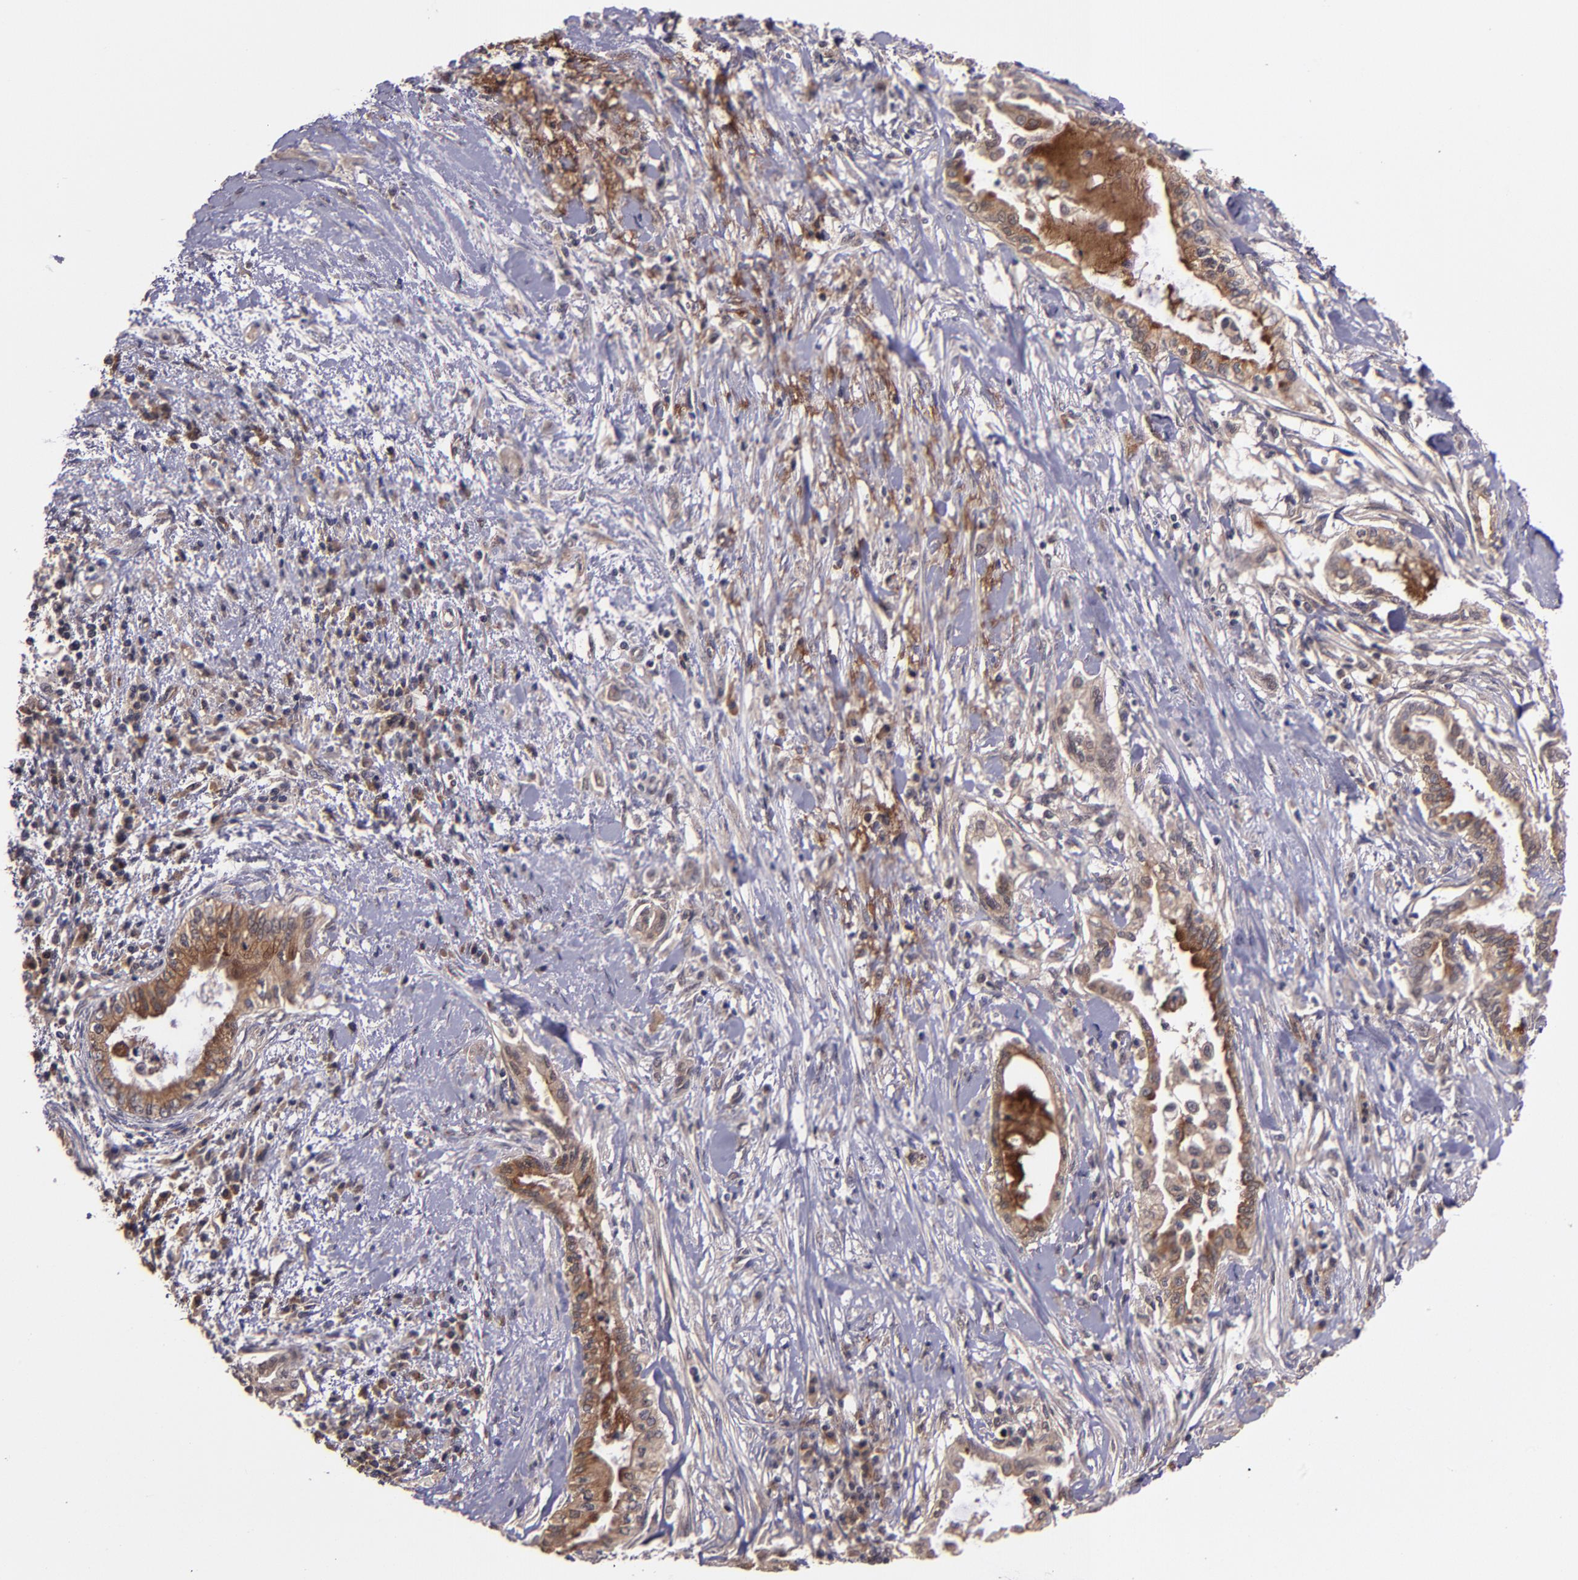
{"staining": {"intensity": "moderate", "quantity": ">75%", "location": "cytoplasmic/membranous"}, "tissue": "pancreatic cancer", "cell_type": "Tumor cells", "image_type": "cancer", "snomed": [{"axis": "morphology", "description": "Adenocarcinoma, NOS"}, {"axis": "topography", "description": "Pancreas"}], "caption": "A brown stain highlights moderate cytoplasmic/membranous positivity of a protein in human pancreatic cancer tumor cells.", "gene": "FTSJ1", "patient": {"sex": "female", "age": 64}}